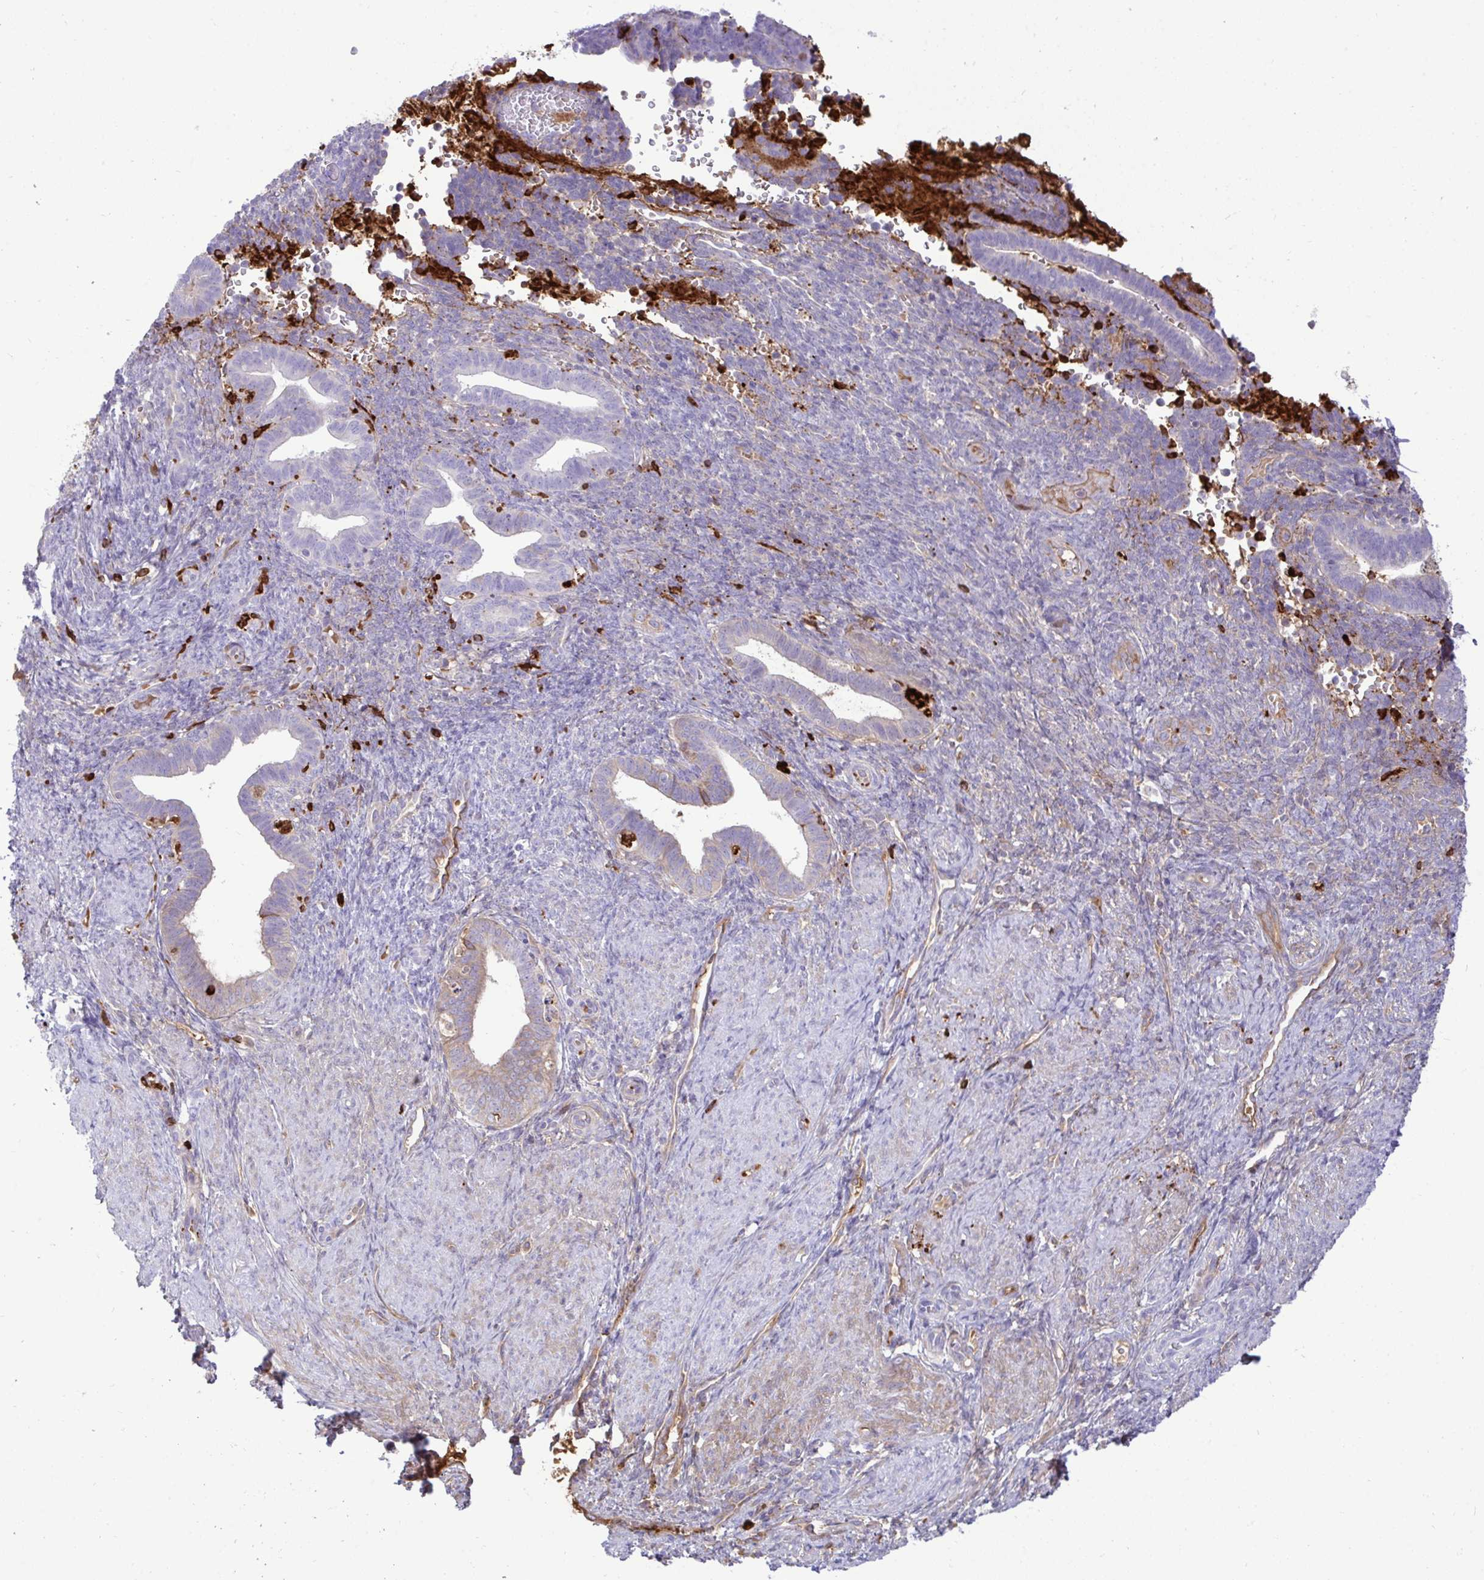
{"staining": {"intensity": "moderate", "quantity": "25%-75%", "location": "cytoplasmic/membranous"}, "tissue": "endometrium", "cell_type": "Cells in endometrial stroma", "image_type": "normal", "snomed": [{"axis": "morphology", "description": "Normal tissue, NOS"}, {"axis": "topography", "description": "Endometrium"}], "caption": "Immunohistochemistry (IHC) of normal endometrium displays medium levels of moderate cytoplasmic/membranous positivity in about 25%-75% of cells in endometrial stroma. (Stains: DAB (3,3'-diaminobenzidine) in brown, nuclei in blue, Microscopy: brightfield microscopy at high magnification).", "gene": "F2", "patient": {"sex": "female", "age": 34}}